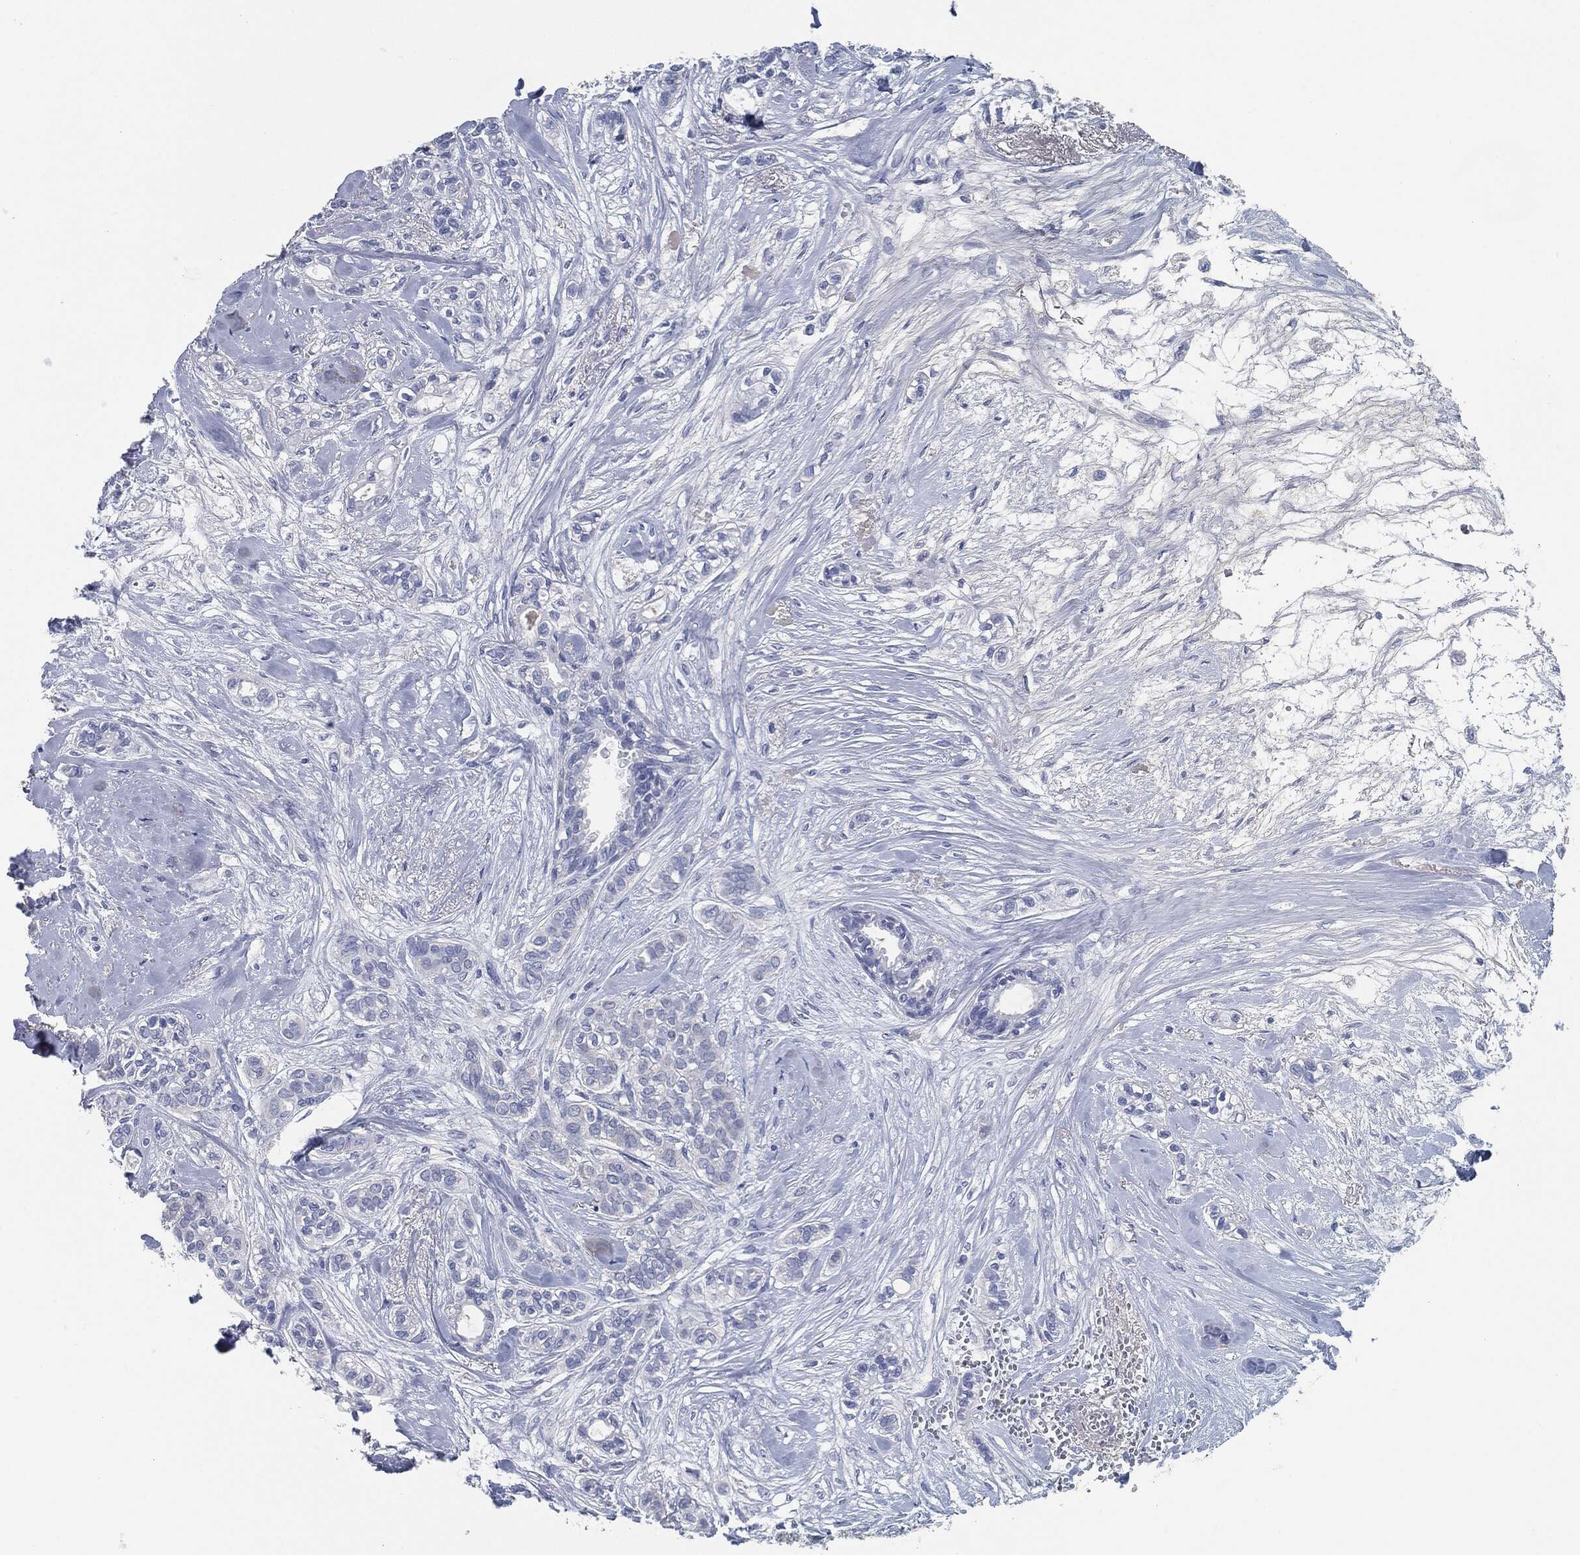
{"staining": {"intensity": "negative", "quantity": "none", "location": "none"}, "tissue": "breast cancer", "cell_type": "Tumor cells", "image_type": "cancer", "snomed": [{"axis": "morphology", "description": "Duct carcinoma"}, {"axis": "topography", "description": "Breast"}], "caption": "The image demonstrates no staining of tumor cells in breast cancer.", "gene": "CD27", "patient": {"sex": "female", "age": 71}}